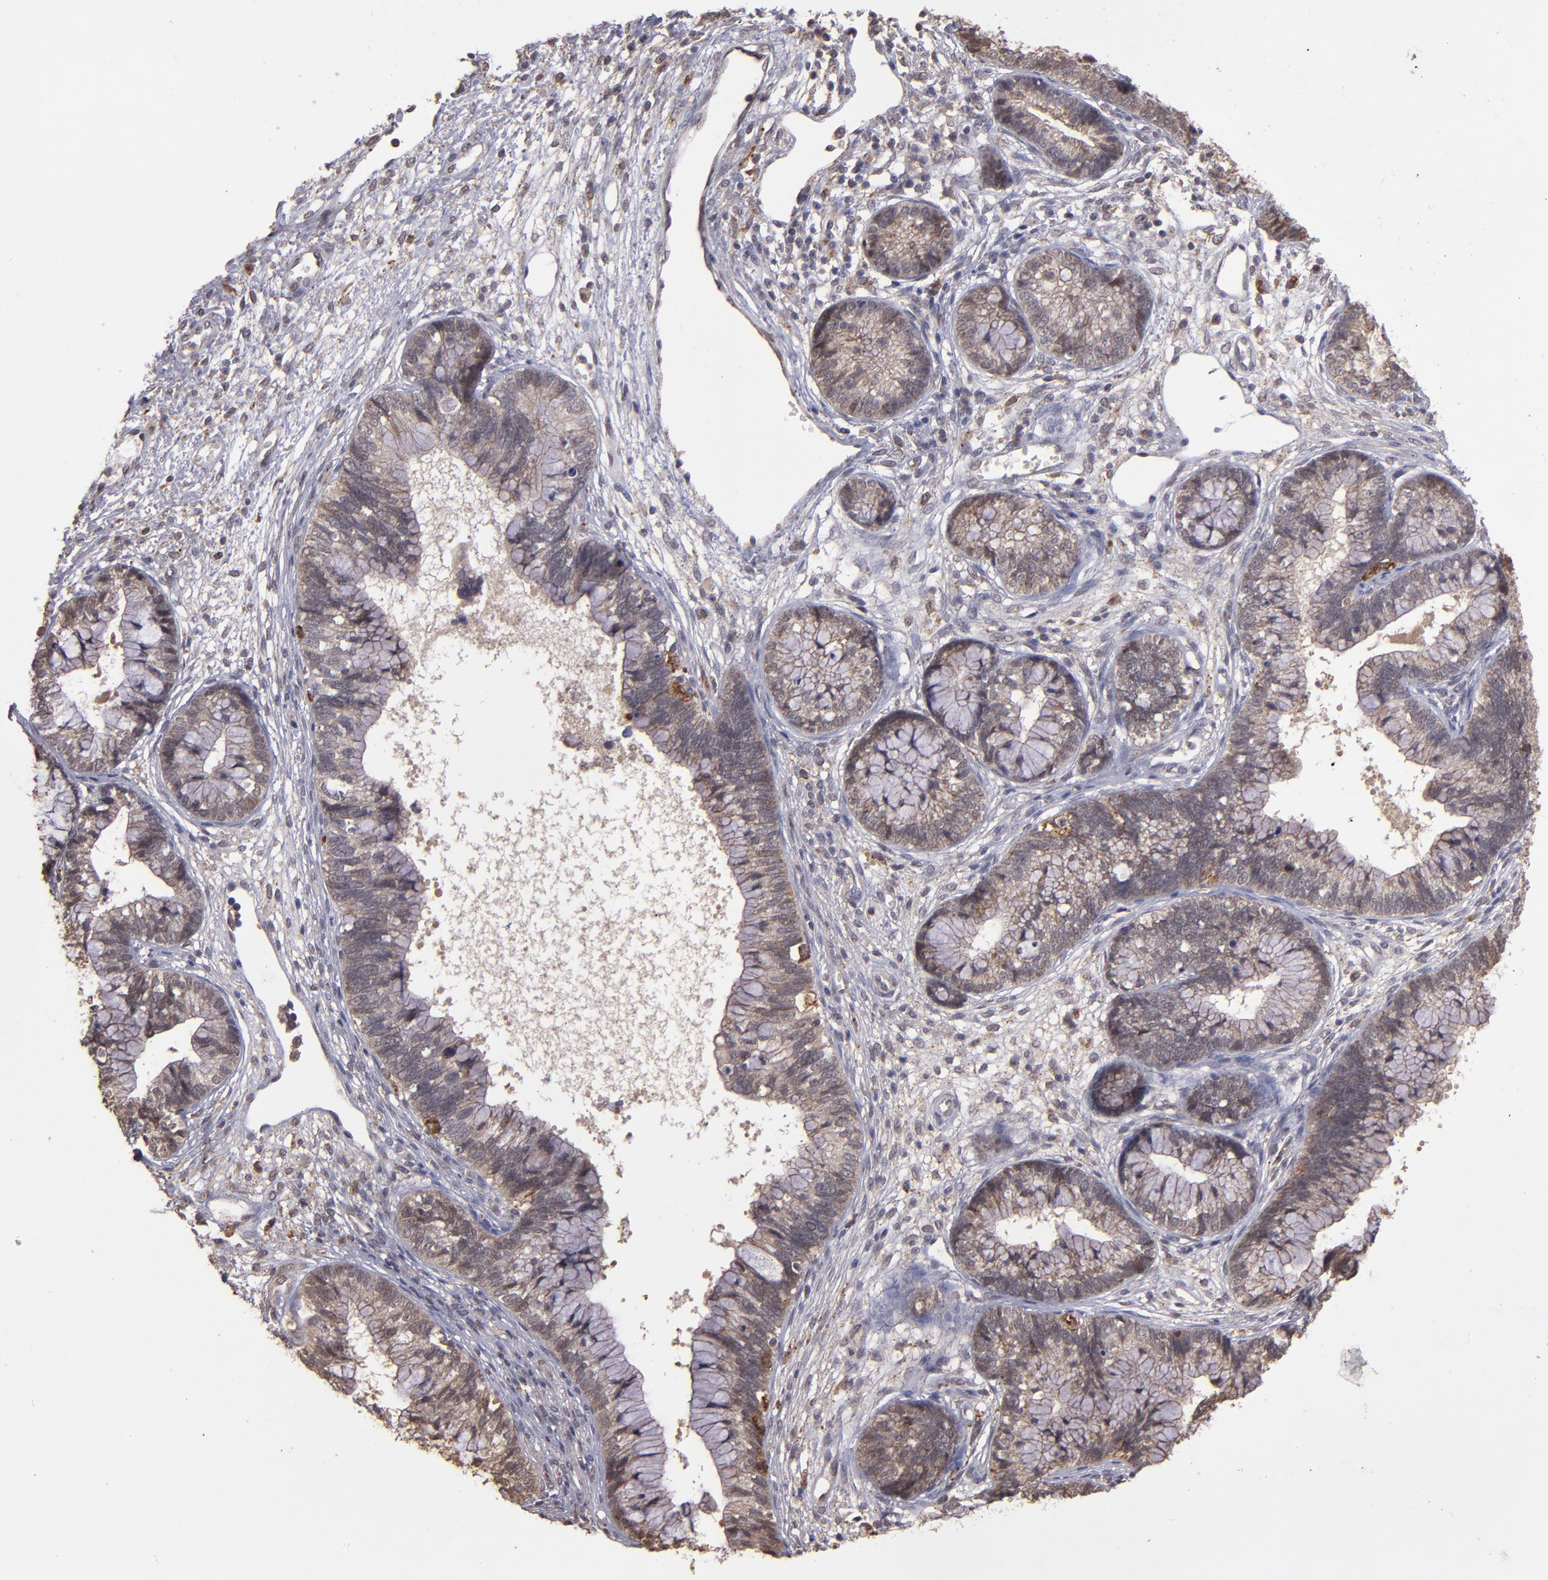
{"staining": {"intensity": "moderate", "quantity": ">75%", "location": "cytoplasmic/membranous,nuclear"}, "tissue": "cervical cancer", "cell_type": "Tumor cells", "image_type": "cancer", "snomed": [{"axis": "morphology", "description": "Adenocarcinoma, NOS"}, {"axis": "topography", "description": "Cervix"}], "caption": "Protein expression analysis of cervical cancer (adenocarcinoma) shows moderate cytoplasmic/membranous and nuclear staining in about >75% of tumor cells.", "gene": "SIPA1L1", "patient": {"sex": "female", "age": 44}}